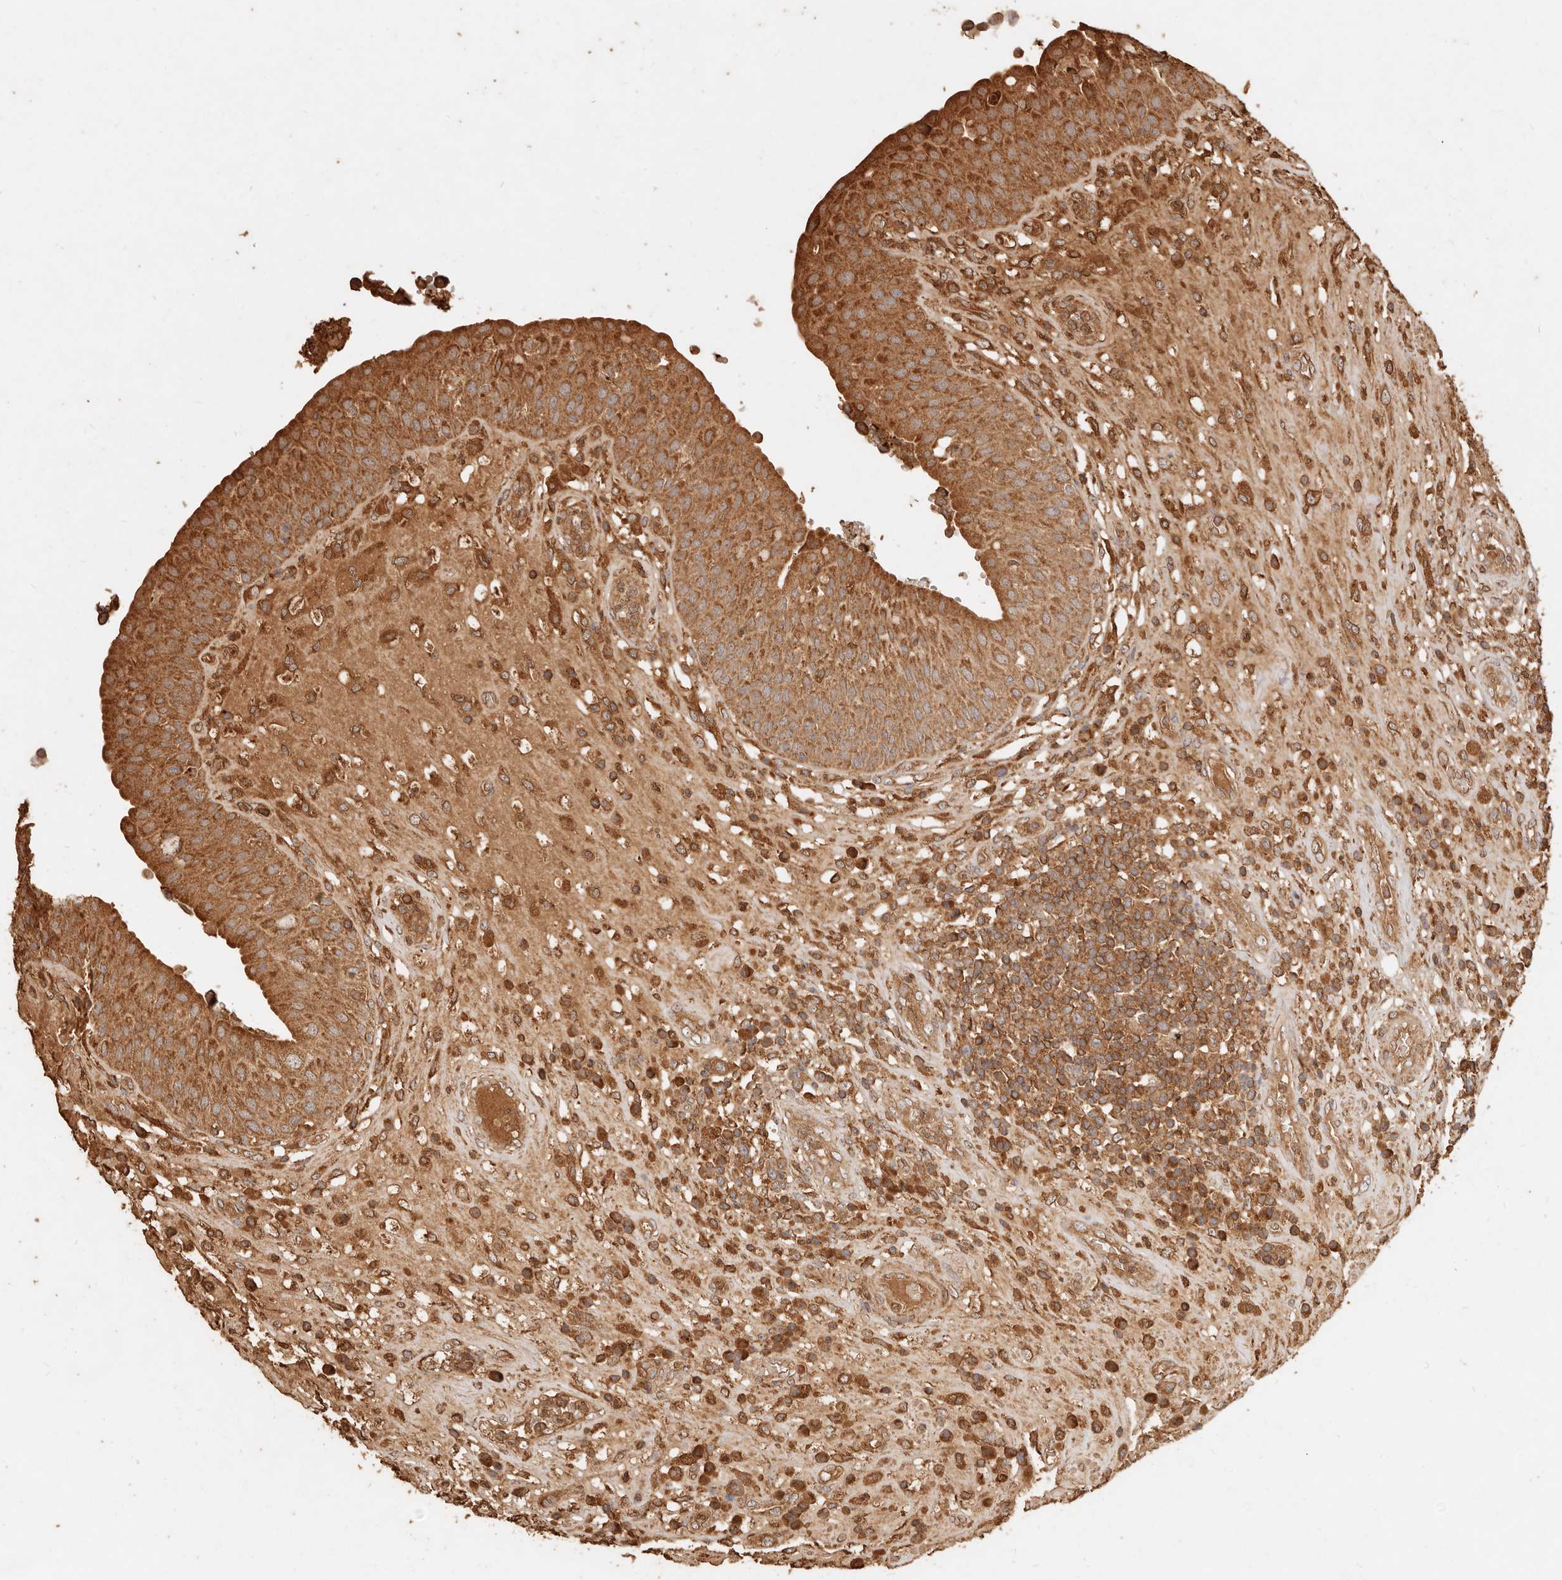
{"staining": {"intensity": "strong", "quantity": ">75%", "location": "cytoplasmic/membranous"}, "tissue": "urinary bladder", "cell_type": "Urothelial cells", "image_type": "normal", "snomed": [{"axis": "morphology", "description": "Normal tissue, NOS"}, {"axis": "topography", "description": "Urinary bladder"}], "caption": "Strong cytoplasmic/membranous protein expression is present in approximately >75% of urothelial cells in urinary bladder.", "gene": "FAM180B", "patient": {"sex": "female", "age": 62}}